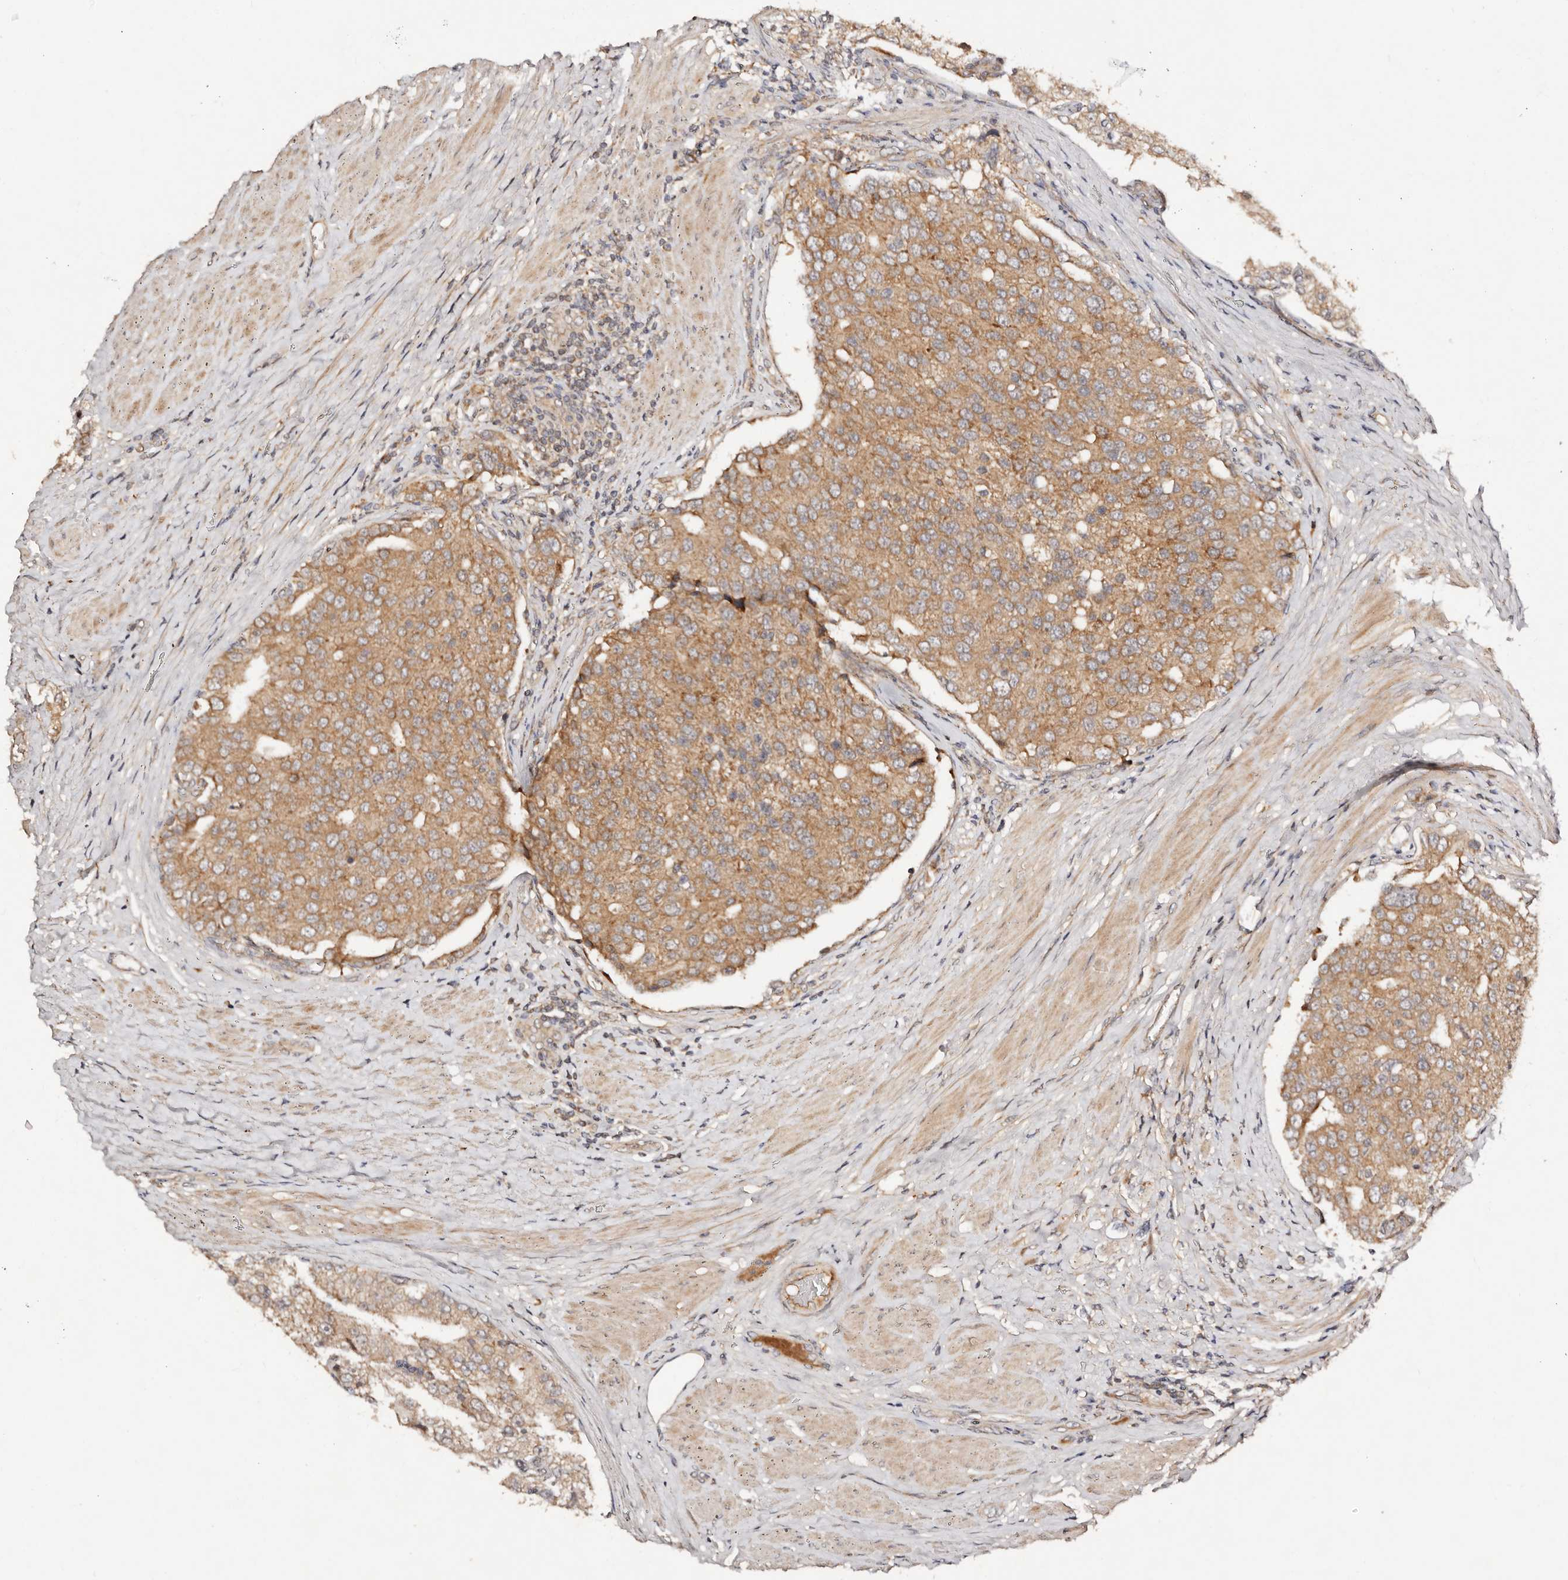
{"staining": {"intensity": "moderate", "quantity": ">75%", "location": "cytoplasmic/membranous"}, "tissue": "prostate cancer", "cell_type": "Tumor cells", "image_type": "cancer", "snomed": [{"axis": "morphology", "description": "Adenocarcinoma, High grade"}, {"axis": "topography", "description": "Prostate"}], "caption": "High-magnification brightfield microscopy of prostate cancer (high-grade adenocarcinoma) stained with DAB (3,3'-diaminobenzidine) (brown) and counterstained with hematoxylin (blue). tumor cells exhibit moderate cytoplasmic/membranous expression is identified in approximately>75% of cells.", "gene": "DENND11", "patient": {"sex": "male", "age": 50}}